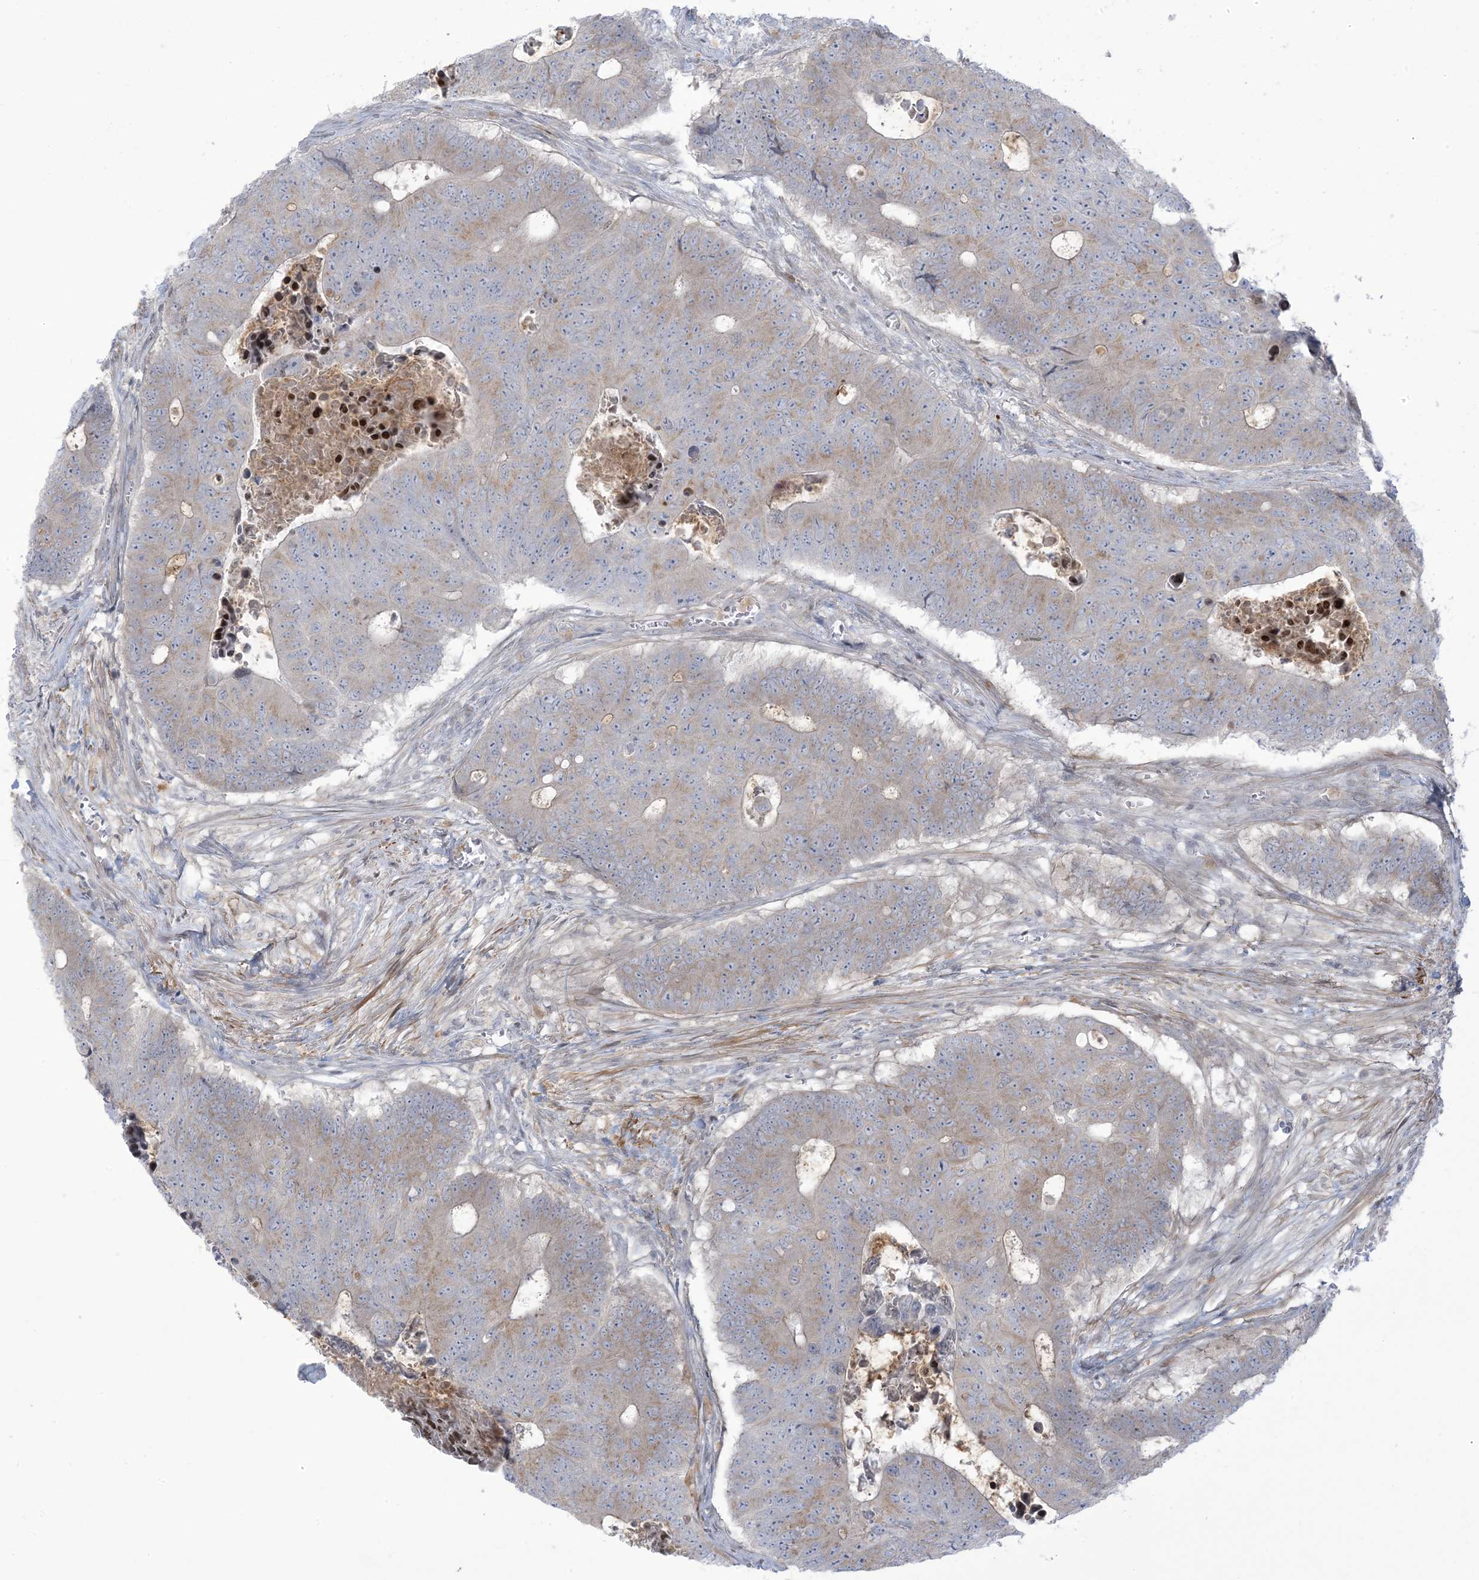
{"staining": {"intensity": "weak", "quantity": "<25%", "location": "cytoplasmic/membranous"}, "tissue": "colorectal cancer", "cell_type": "Tumor cells", "image_type": "cancer", "snomed": [{"axis": "morphology", "description": "Adenocarcinoma, NOS"}, {"axis": "topography", "description": "Colon"}], "caption": "IHC micrograph of neoplastic tissue: human colorectal adenocarcinoma stained with DAB displays no significant protein expression in tumor cells. (DAB (3,3'-diaminobenzidine) immunohistochemistry, high magnification).", "gene": "AFTPH", "patient": {"sex": "male", "age": 87}}